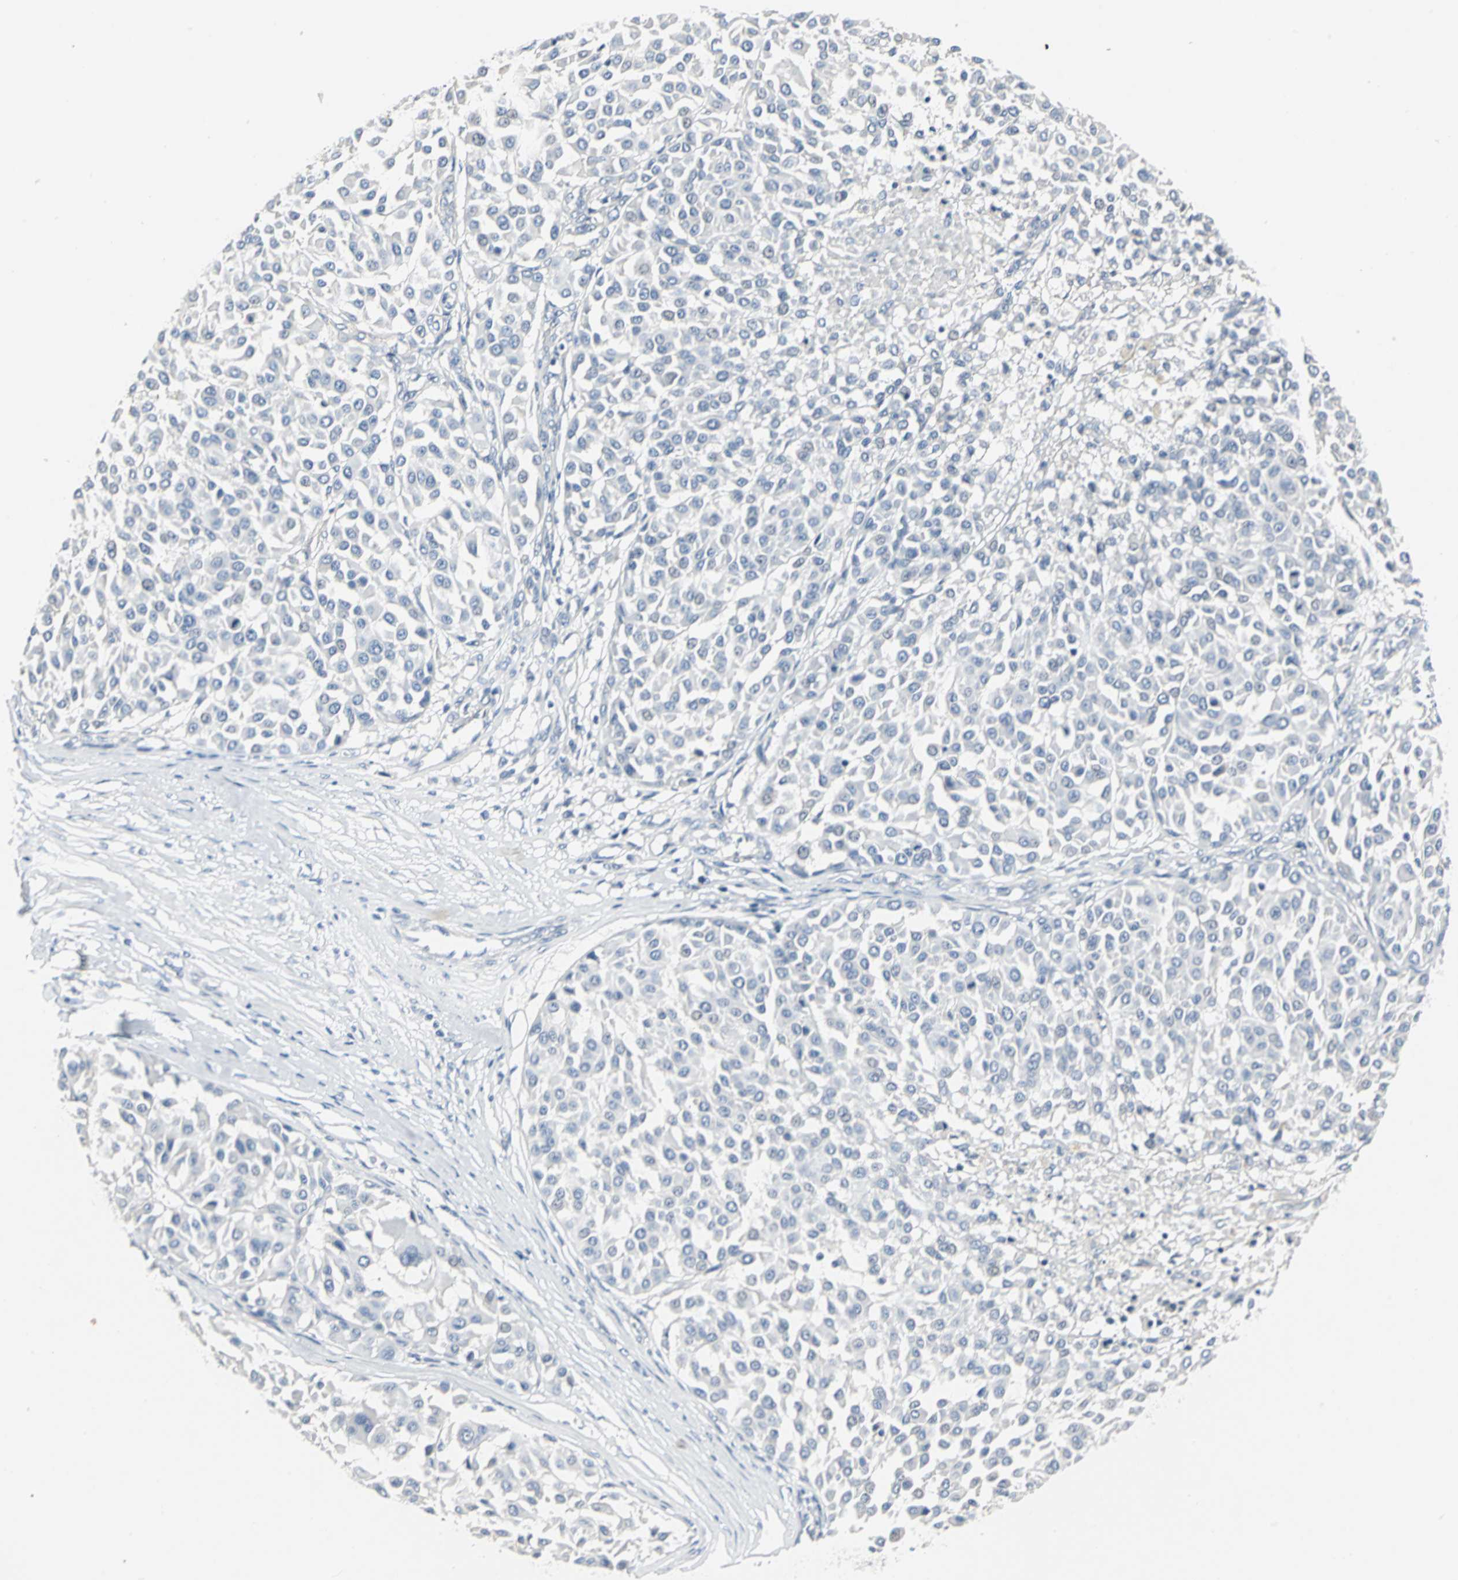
{"staining": {"intensity": "negative", "quantity": "none", "location": "none"}, "tissue": "melanoma", "cell_type": "Tumor cells", "image_type": "cancer", "snomed": [{"axis": "morphology", "description": "Malignant melanoma, Metastatic site"}, {"axis": "topography", "description": "Soft tissue"}], "caption": "This image is of malignant melanoma (metastatic site) stained with immunohistochemistry to label a protein in brown with the nuclei are counter-stained blue. There is no positivity in tumor cells.", "gene": "RIPOR1", "patient": {"sex": "male", "age": 41}}